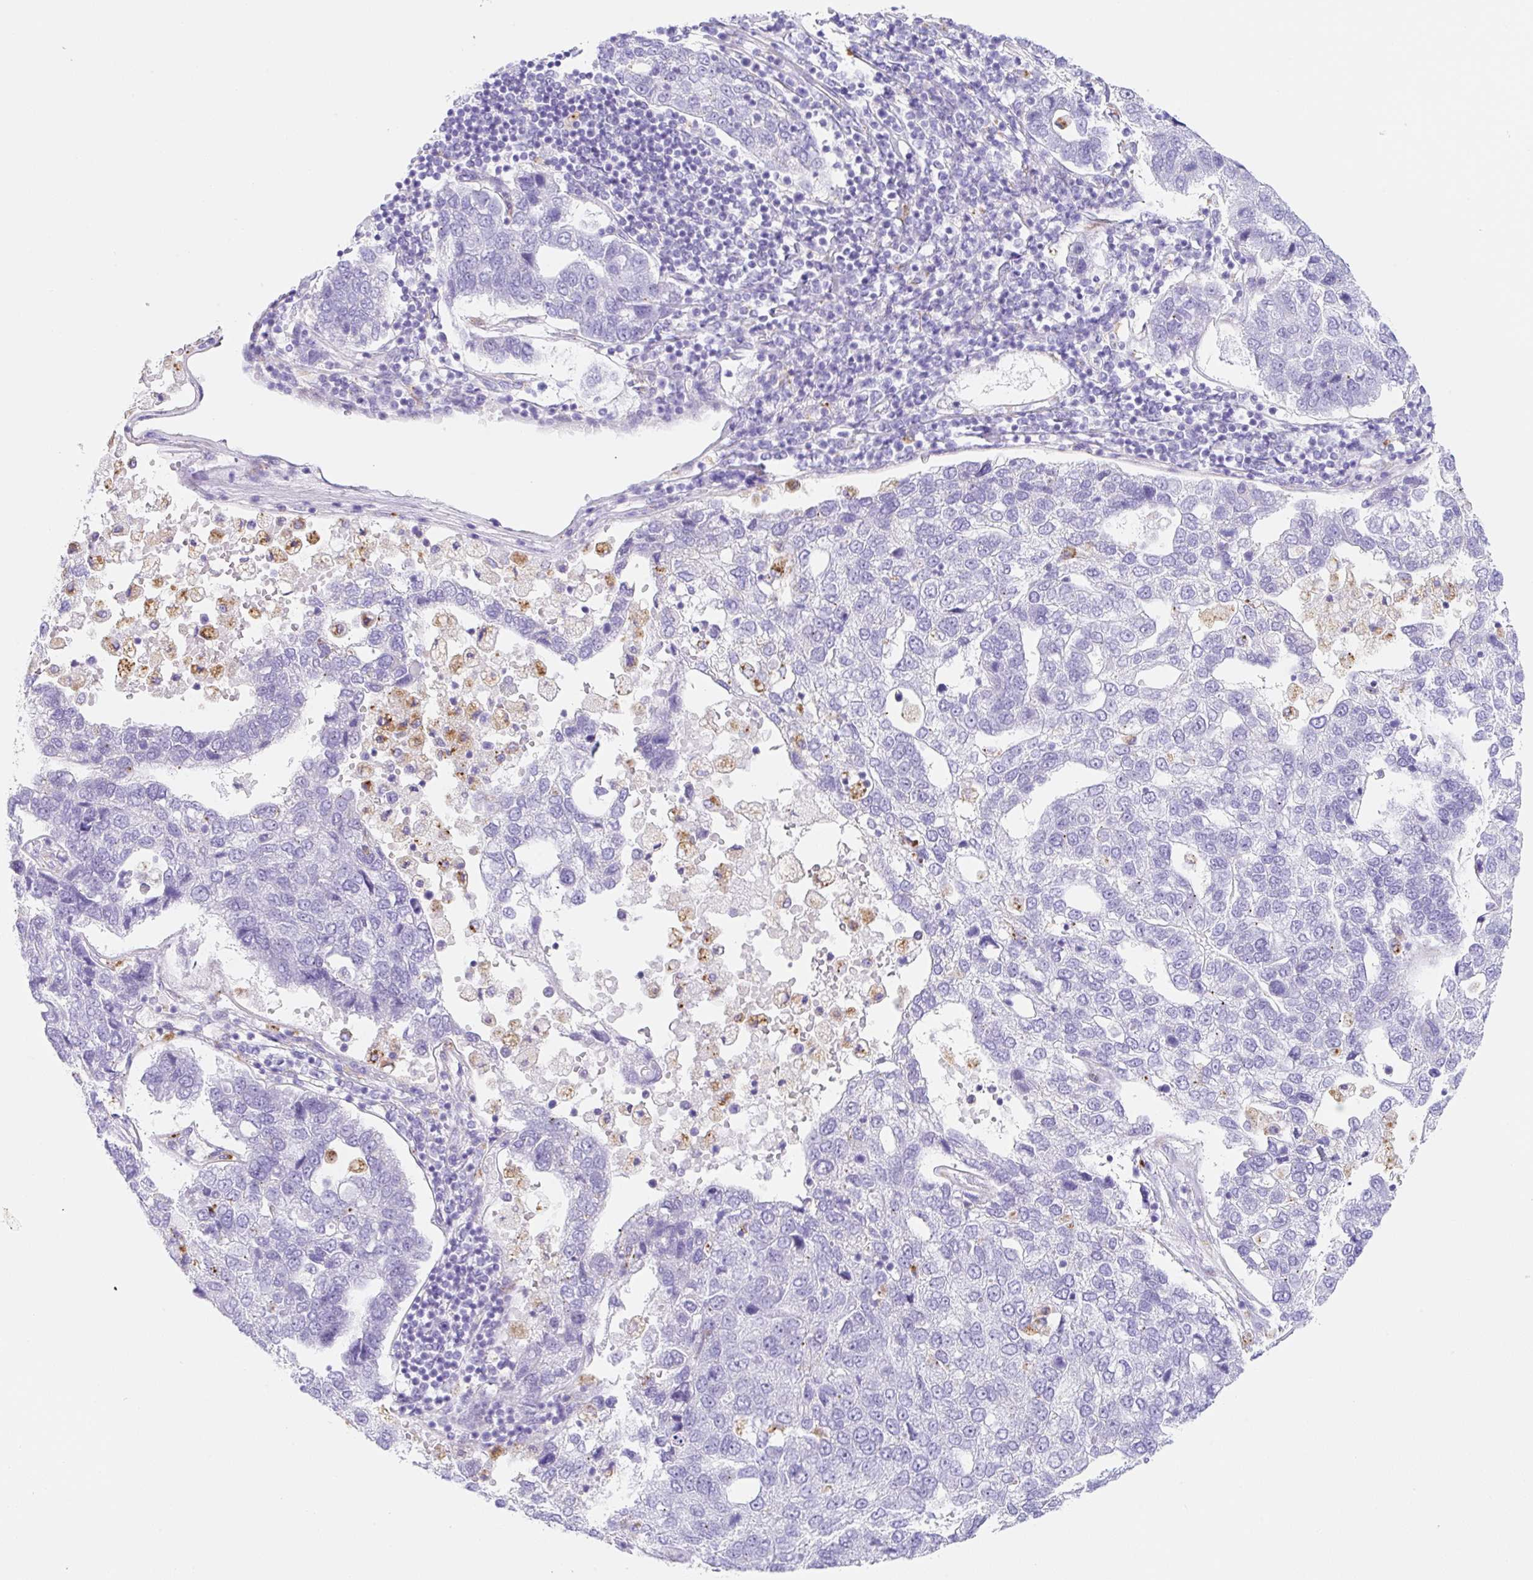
{"staining": {"intensity": "negative", "quantity": "none", "location": "none"}, "tissue": "pancreatic cancer", "cell_type": "Tumor cells", "image_type": "cancer", "snomed": [{"axis": "morphology", "description": "Adenocarcinoma, NOS"}, {"axis": "topography", "description": "Pancreas"}], "caption": "High magnification brightfield microscopy of pancreatic adenocarcinoma stained with DAB (3,3'-diaminobenzidine) (brown) and counterstained with hematoxylin (blue): tumor cells show no significant expression.", "gene": "DKK4", "patient": {"sex": "female", "age": 61}}